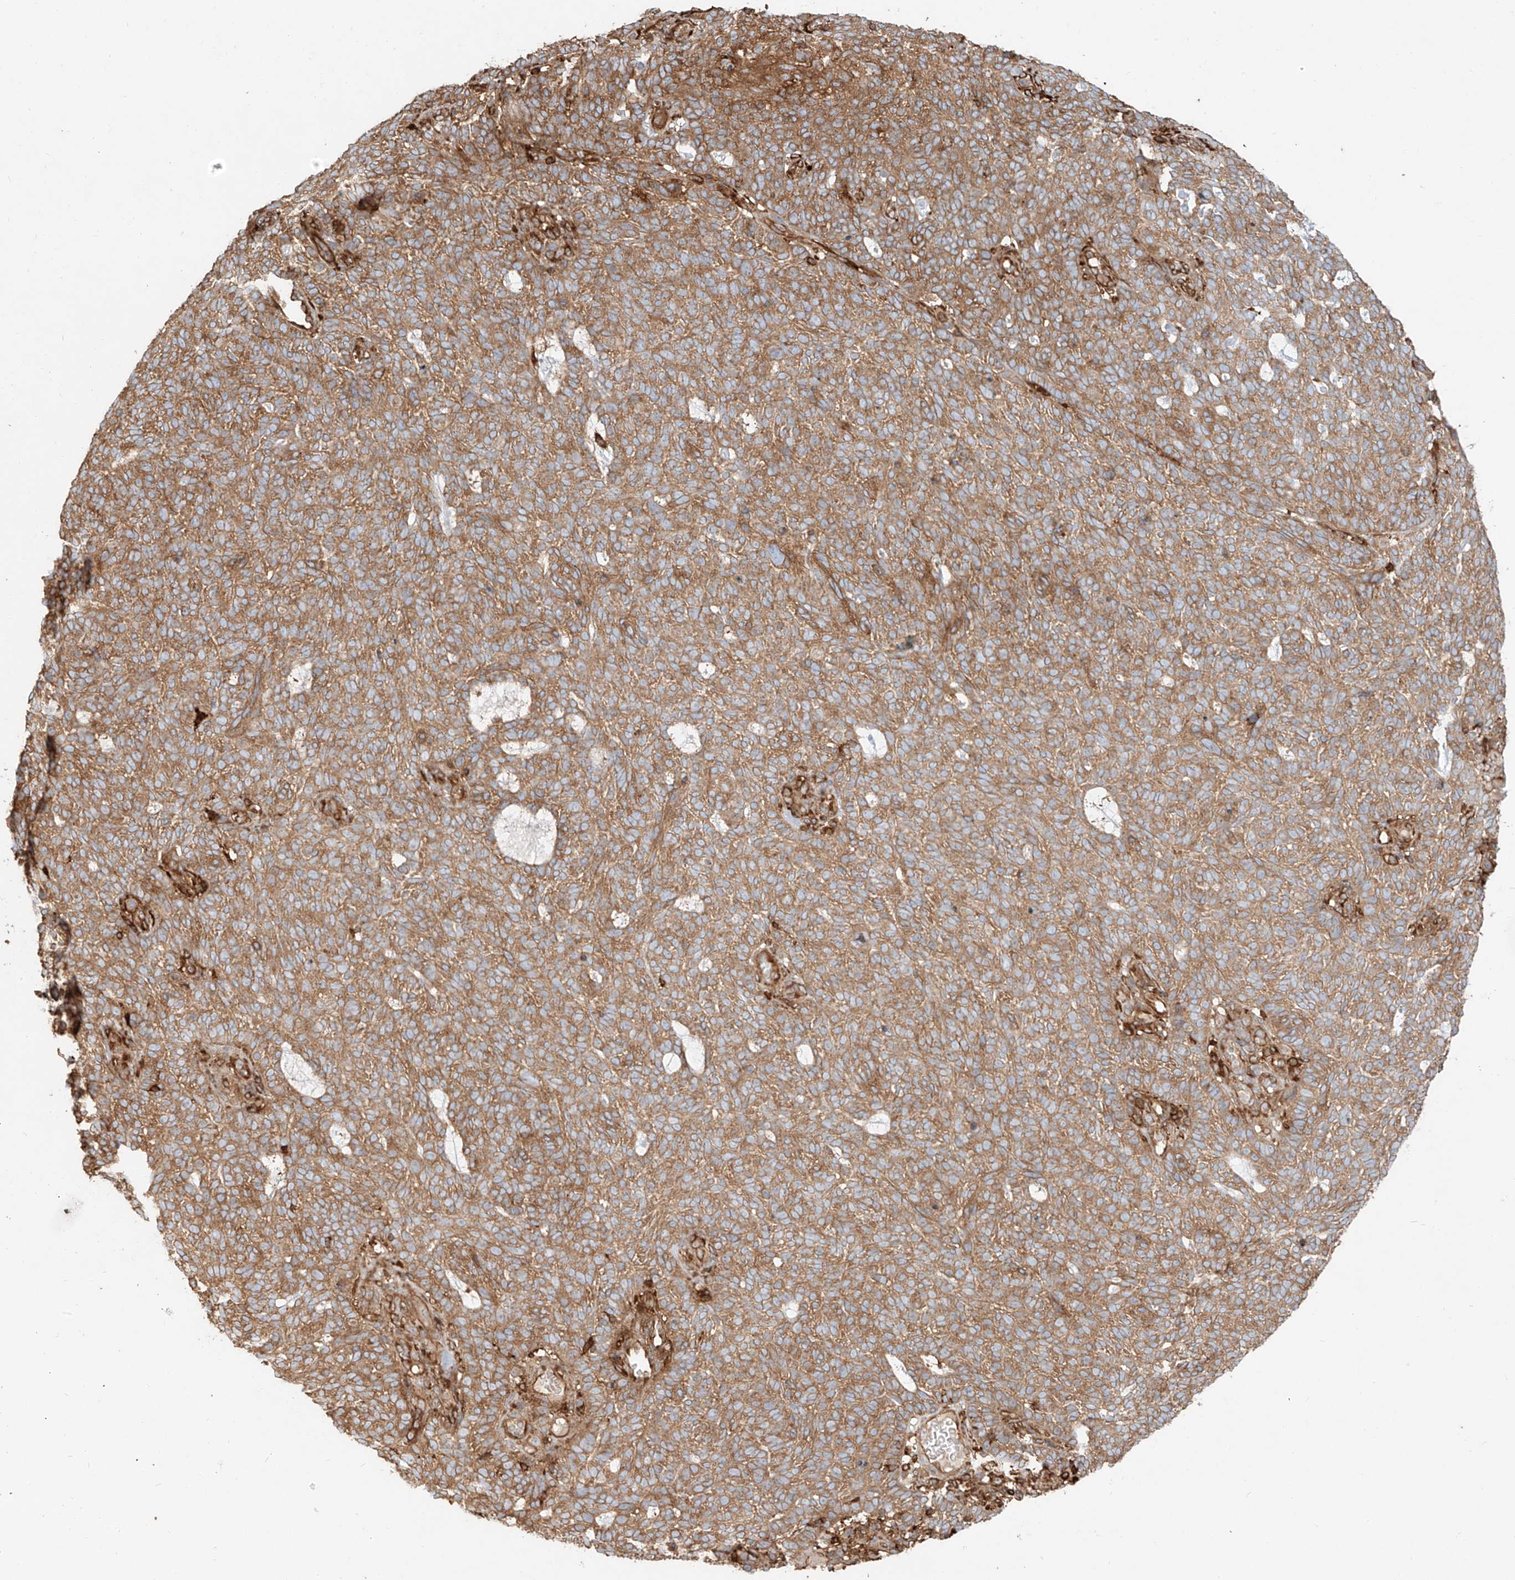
{"staining": {"intensity": "moderate", "quantity": ">75%", "location": "cytoplasmic/membranous"}, "tissue": "skin cancer", "cell_type": "Tumor cells", "image_type": "cancer", "snomed": [{"axis": "morphology", "description": "Squamous cell carcinoma, NOS"}, {"axis": "topography", "description": "Skin"}], "caption": "A medium amount of moderate cytoplasmic/membranous staining is appreciated in approximately >75% of tumor cells in skin cancer tissue.", "gene": "SNX9", "patient": {"sex": "female", "age": 90}}